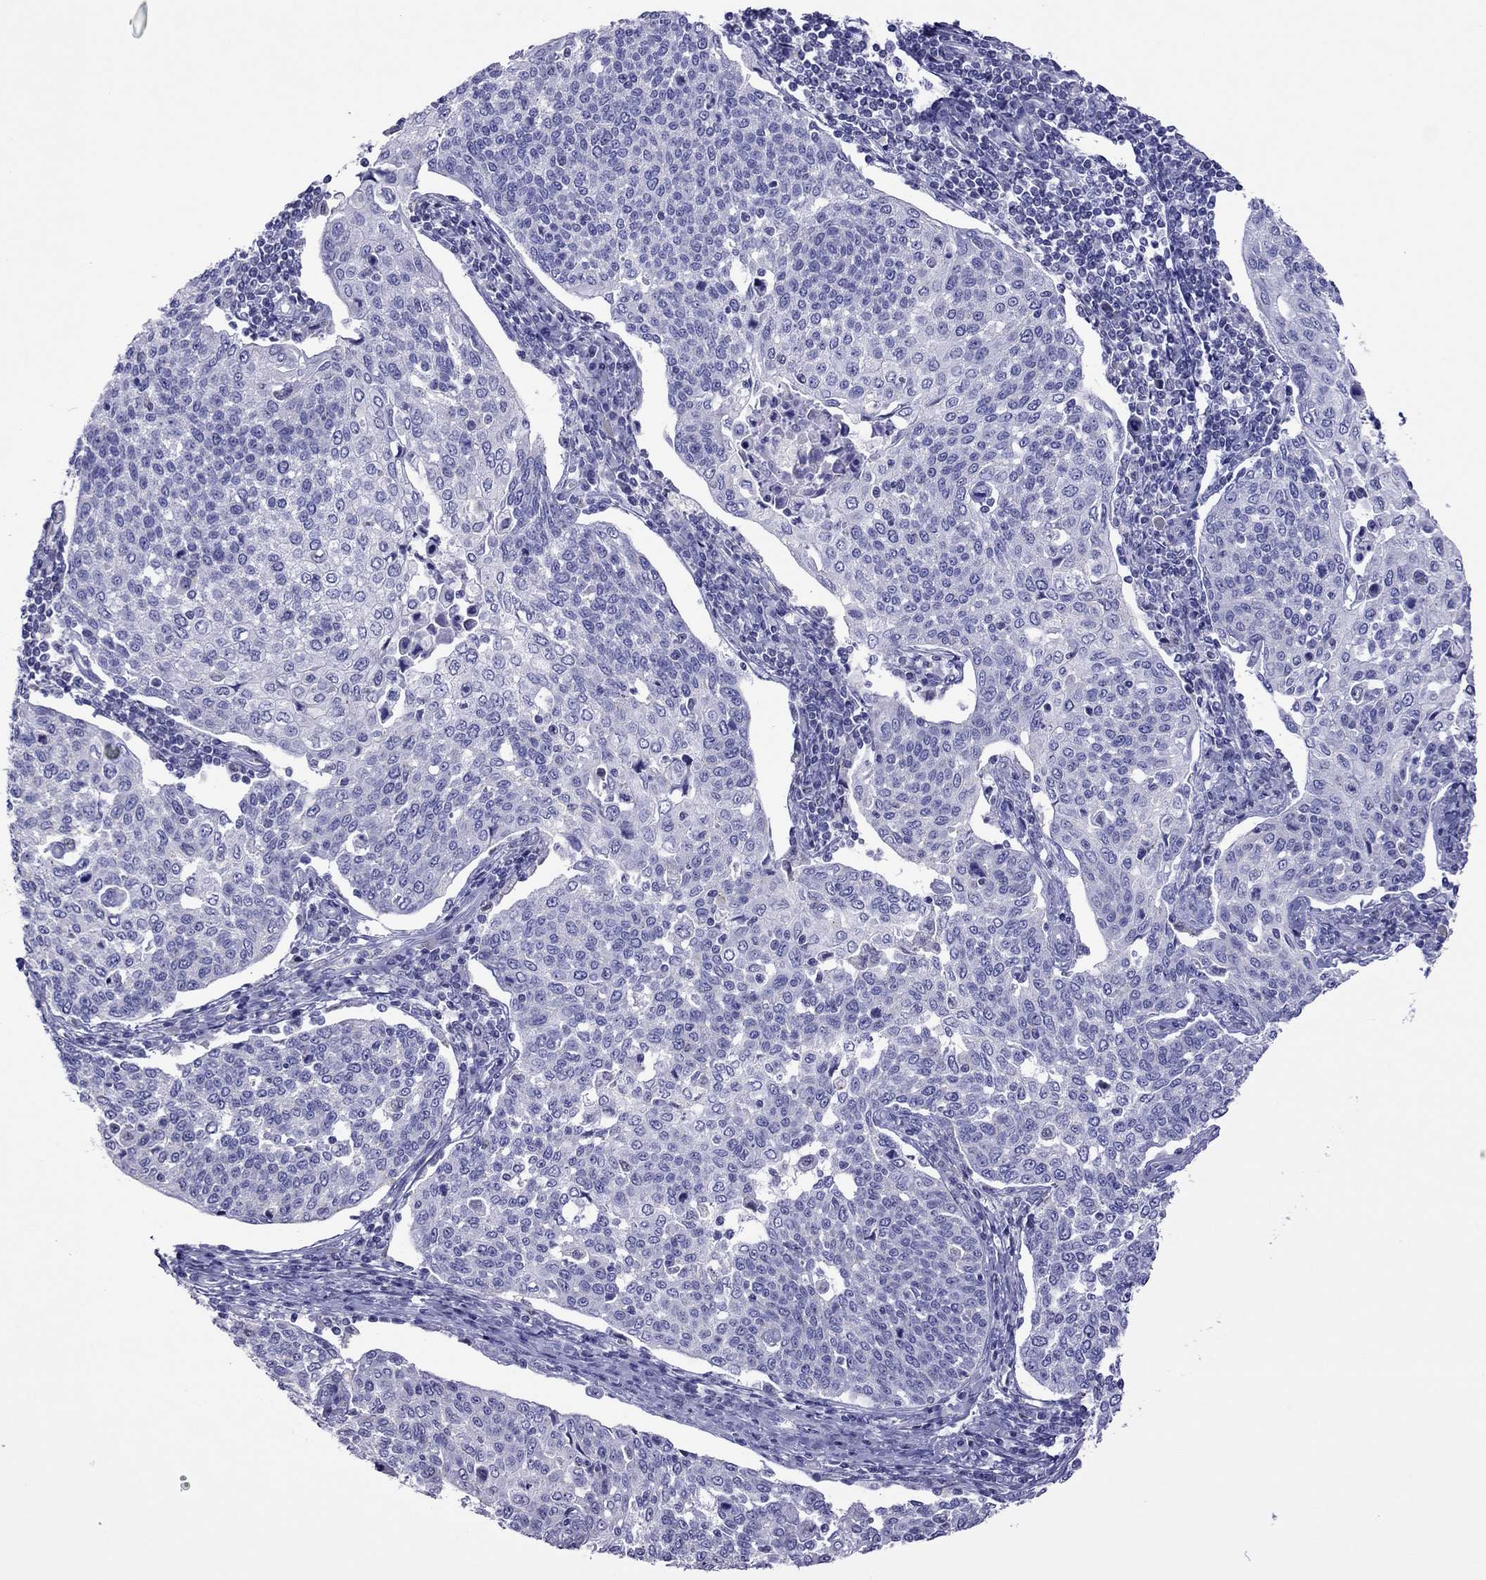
{"staining": {"intensity": "negative", "quantity": "none", "location": "none"}, "tissue": "cervical cancer", "cell_type": "Tumor cells", "image_type": "cancer", "snomed": [{"axis": "morphology", "description": "Squamous cell carcinoma, NOS"}, {"axis": "topography", "description": "Cervix"}], "caption": "Micrograph shows no significant protein positivity in tumor cells of cervical squamous cell carcinoma.", "gene": "MPZ", "patient": {"sex": "female", "age": 34}}